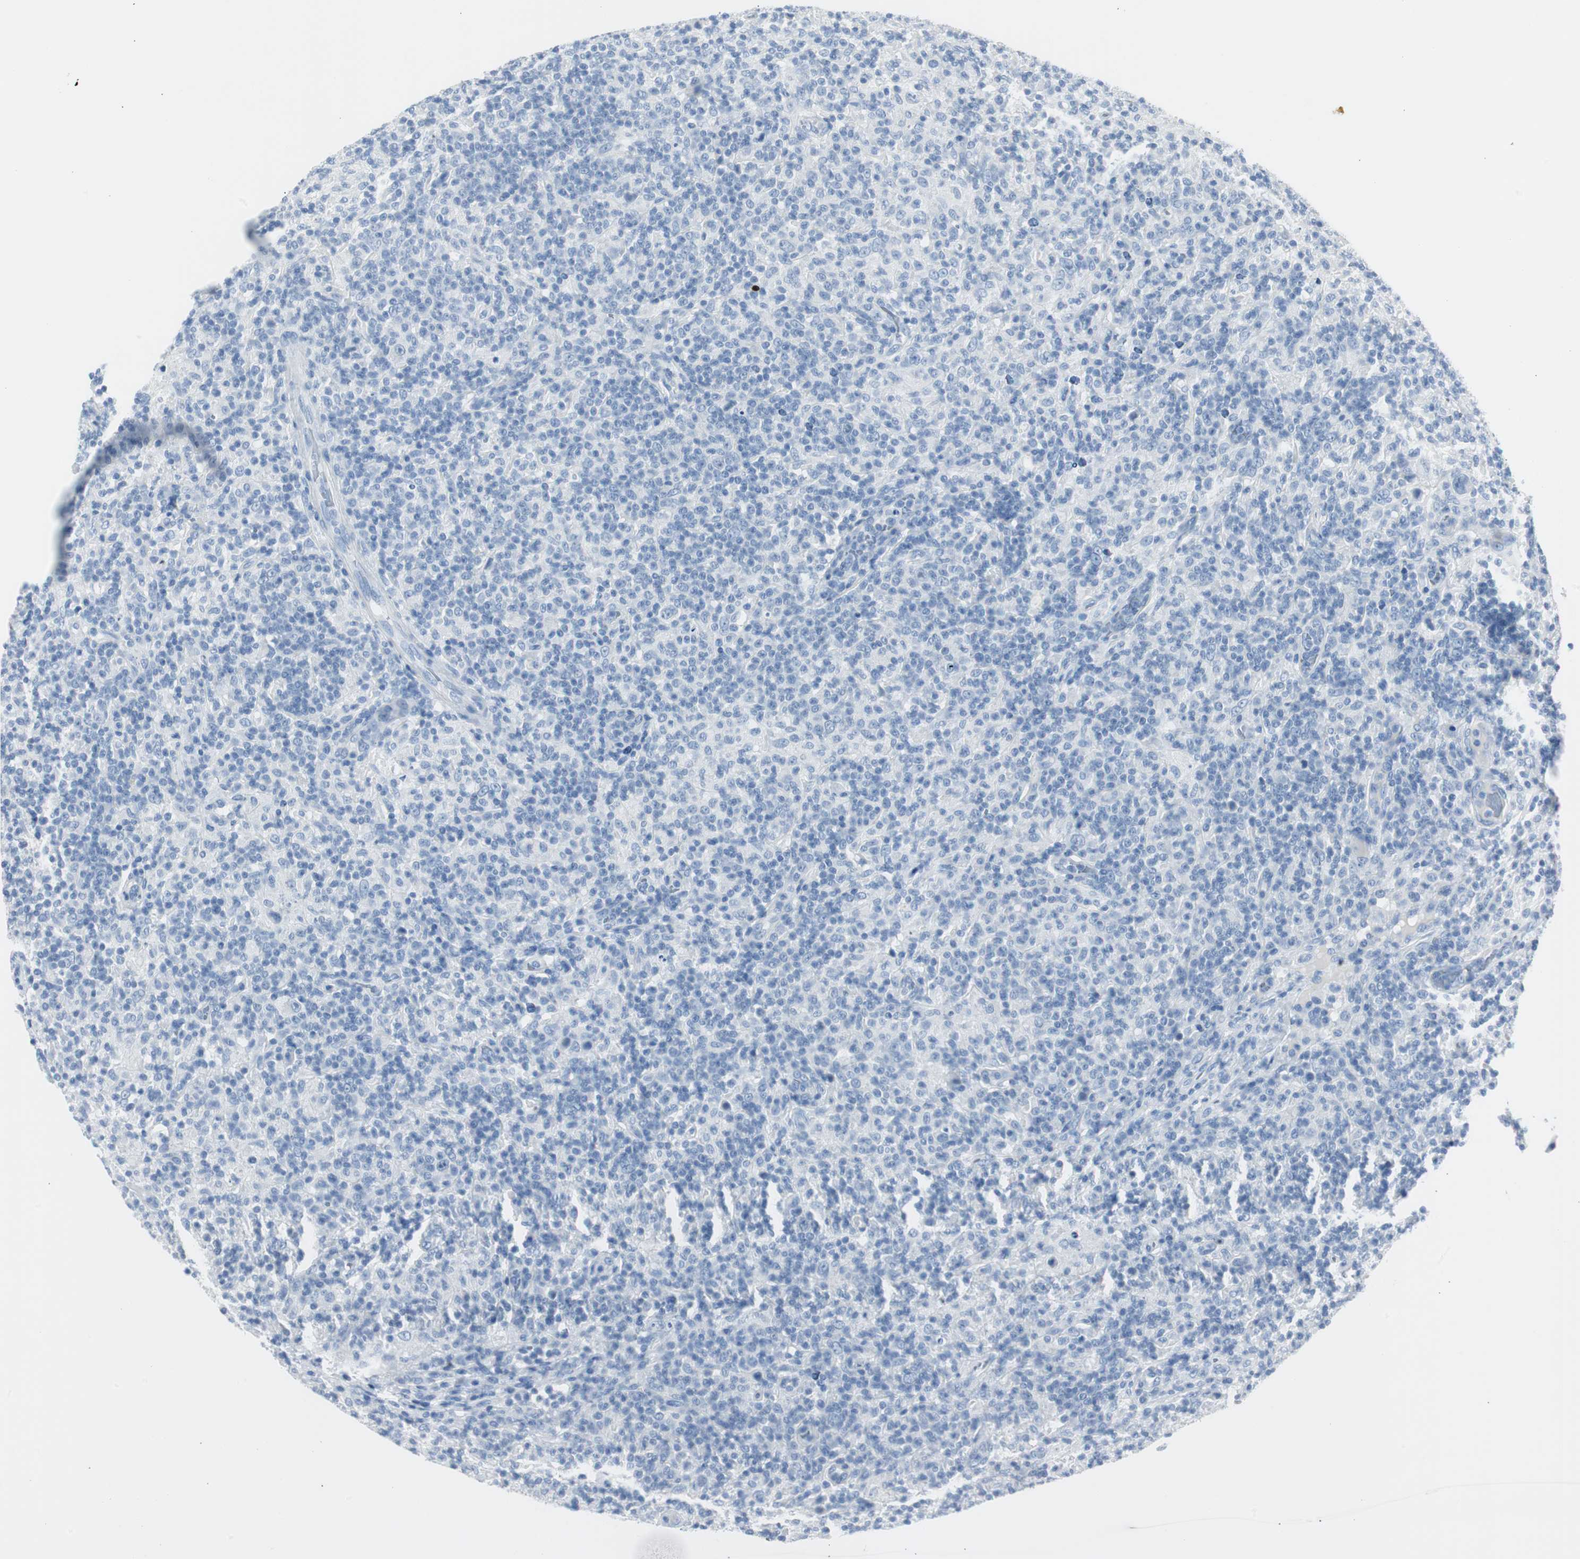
{"staining": {"intensity": "negative", "quantity": "none", "location": "none"}, "tissue": "lymphoma", "cell_type": "Tumor cells", "image_type": "cancer", "snomed": [{"axis": "morphology", "description": "Hodgkin's disease, NOS"}, {"axis": "topography", "description": "Lymph node"}], "caption": "DAB (3,3'-diaminobenzidine) immunohistochemical staining of Hodgkin's disease displays no significant expression in tumor cells.", "gene": "S100A7", "patient": {"sex": "male", "age": 70}}